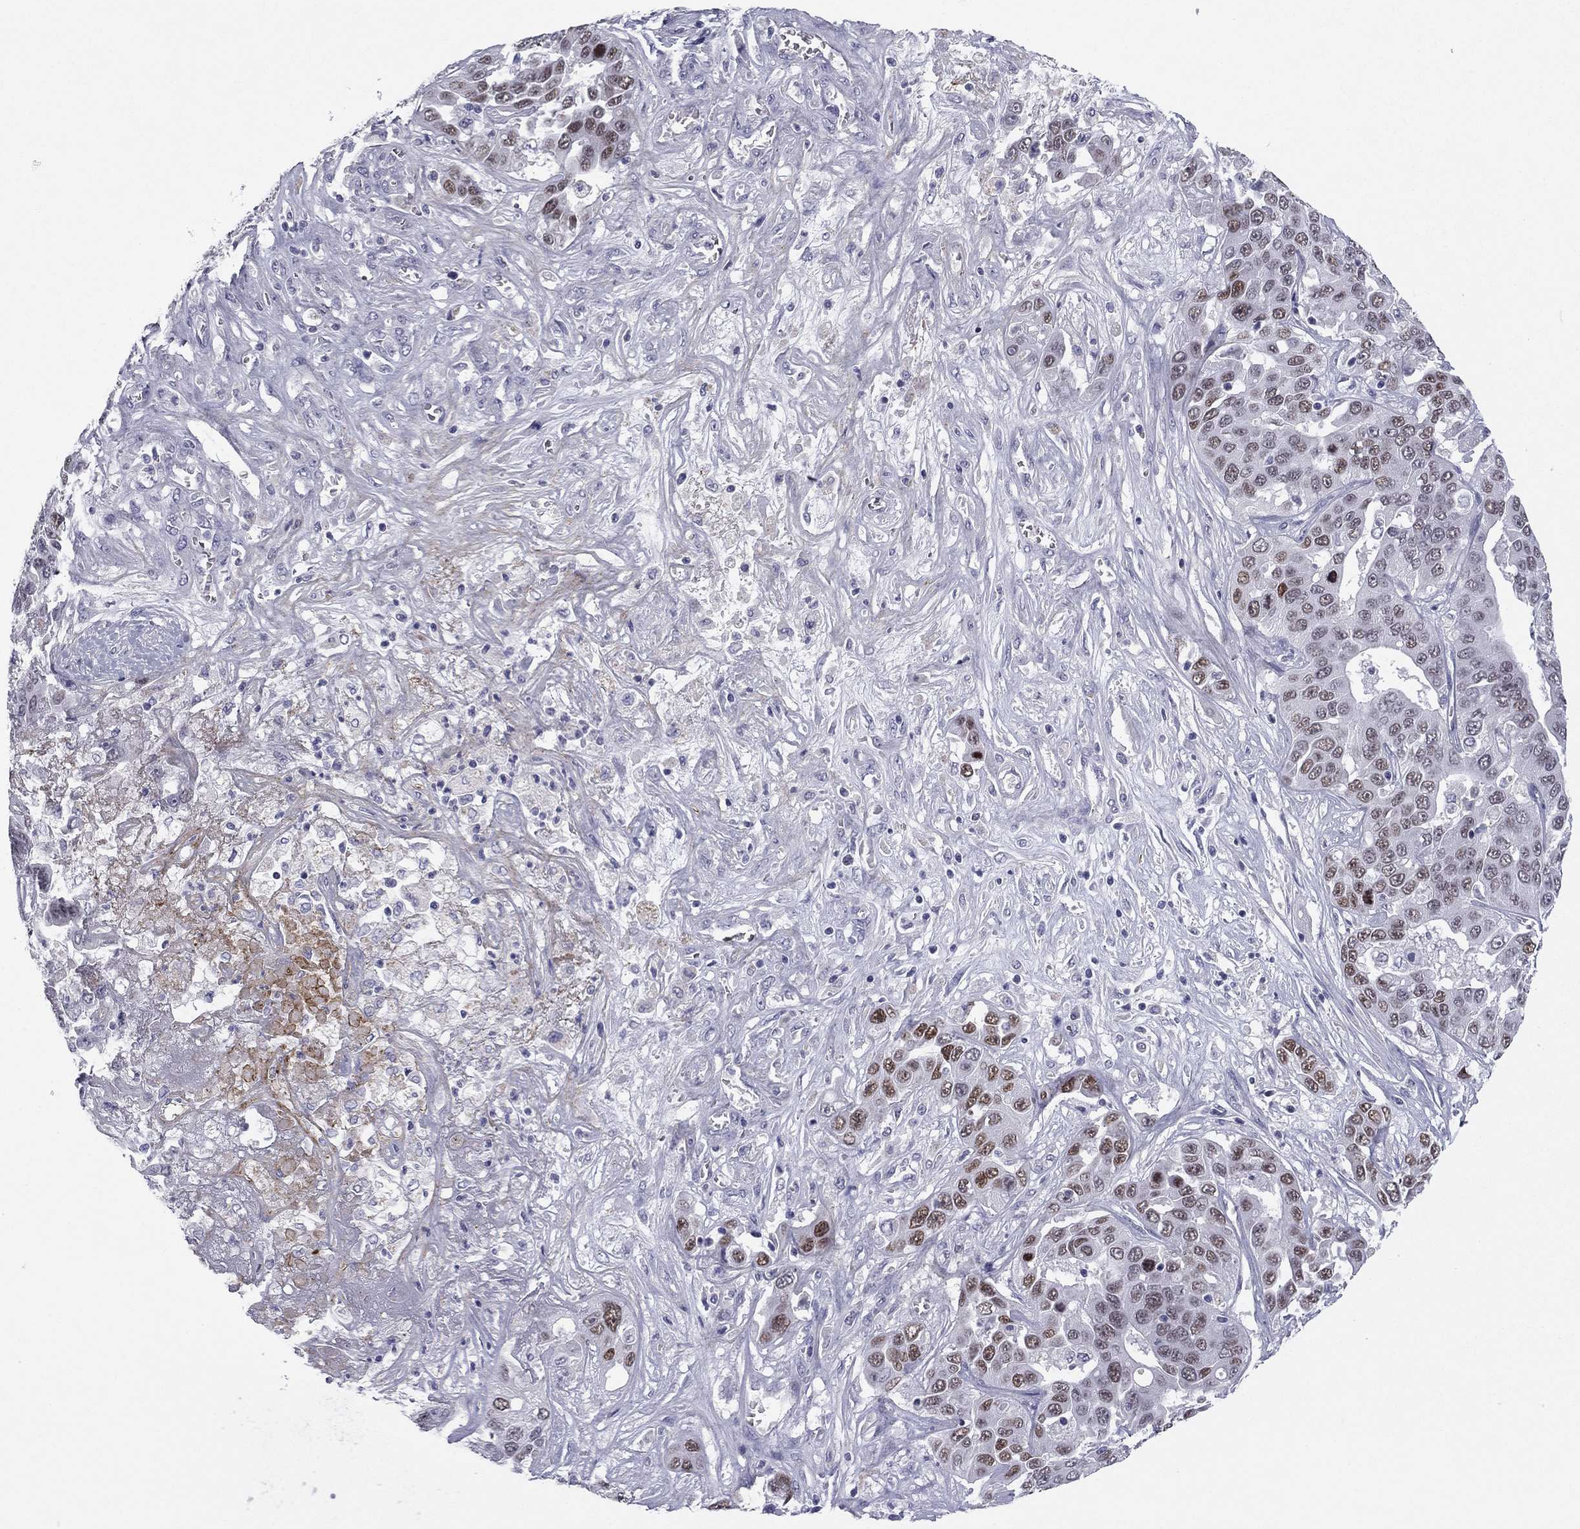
{"staining": {"intensity": "moderate", "quantity": "25%-75%", "location": "nuclear"}, "tissue": "liver cancer", "cell_type": "Tumor cells", "image_type": "cancer", "snomed": [{"axis": "morphology", "description": "Cholangiocarcinoma"}, {"axis": "topography", "description": "Liver"}], "caption": "Human cholangiocarcinoma (liver) stained for a protein (brown) displays moderate nuclear positive expression in about 25%-75% of tumor cells.", "gene": "TFAP2B", "patient": {"sex": "female", "age": 52}}